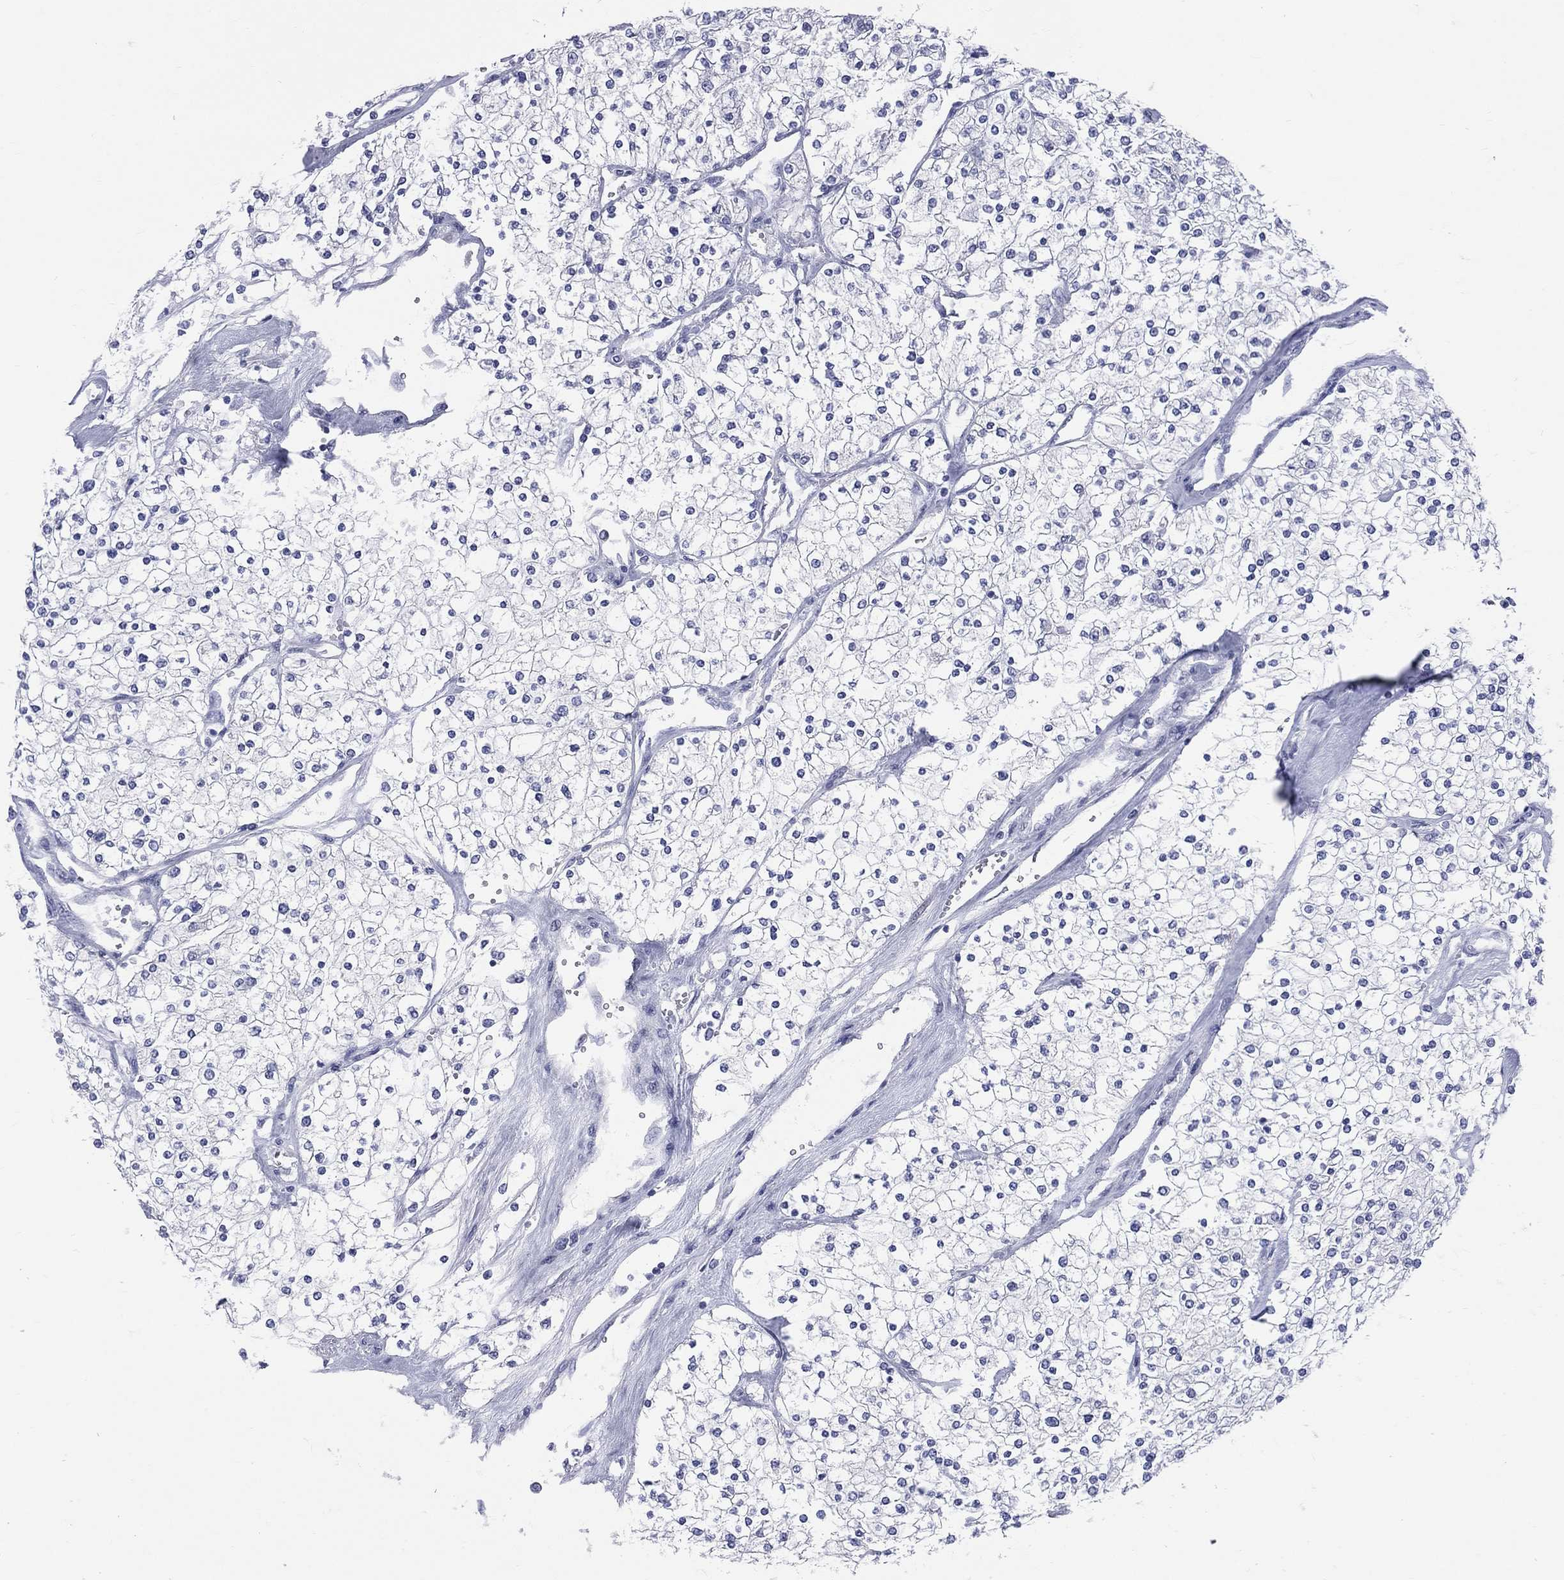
{"staining": {"intensity": "negative", "quantity": "none", "location": "none"}, "tissue": "renal cancer", "cell_type": "Tumor cells", "image_type": "cancer", "snomed": [{"axis": "morphology", "description": "Adenocarcinoma, NOS"}, {"axis": "topography", "description": "Kidney"}], "caption": "Tumor cells are negative for brown protein staining in renal cancer (adenocarcinoma).", "gene": "MLLT10", "patient": {"sex": "male", "age": 80}}